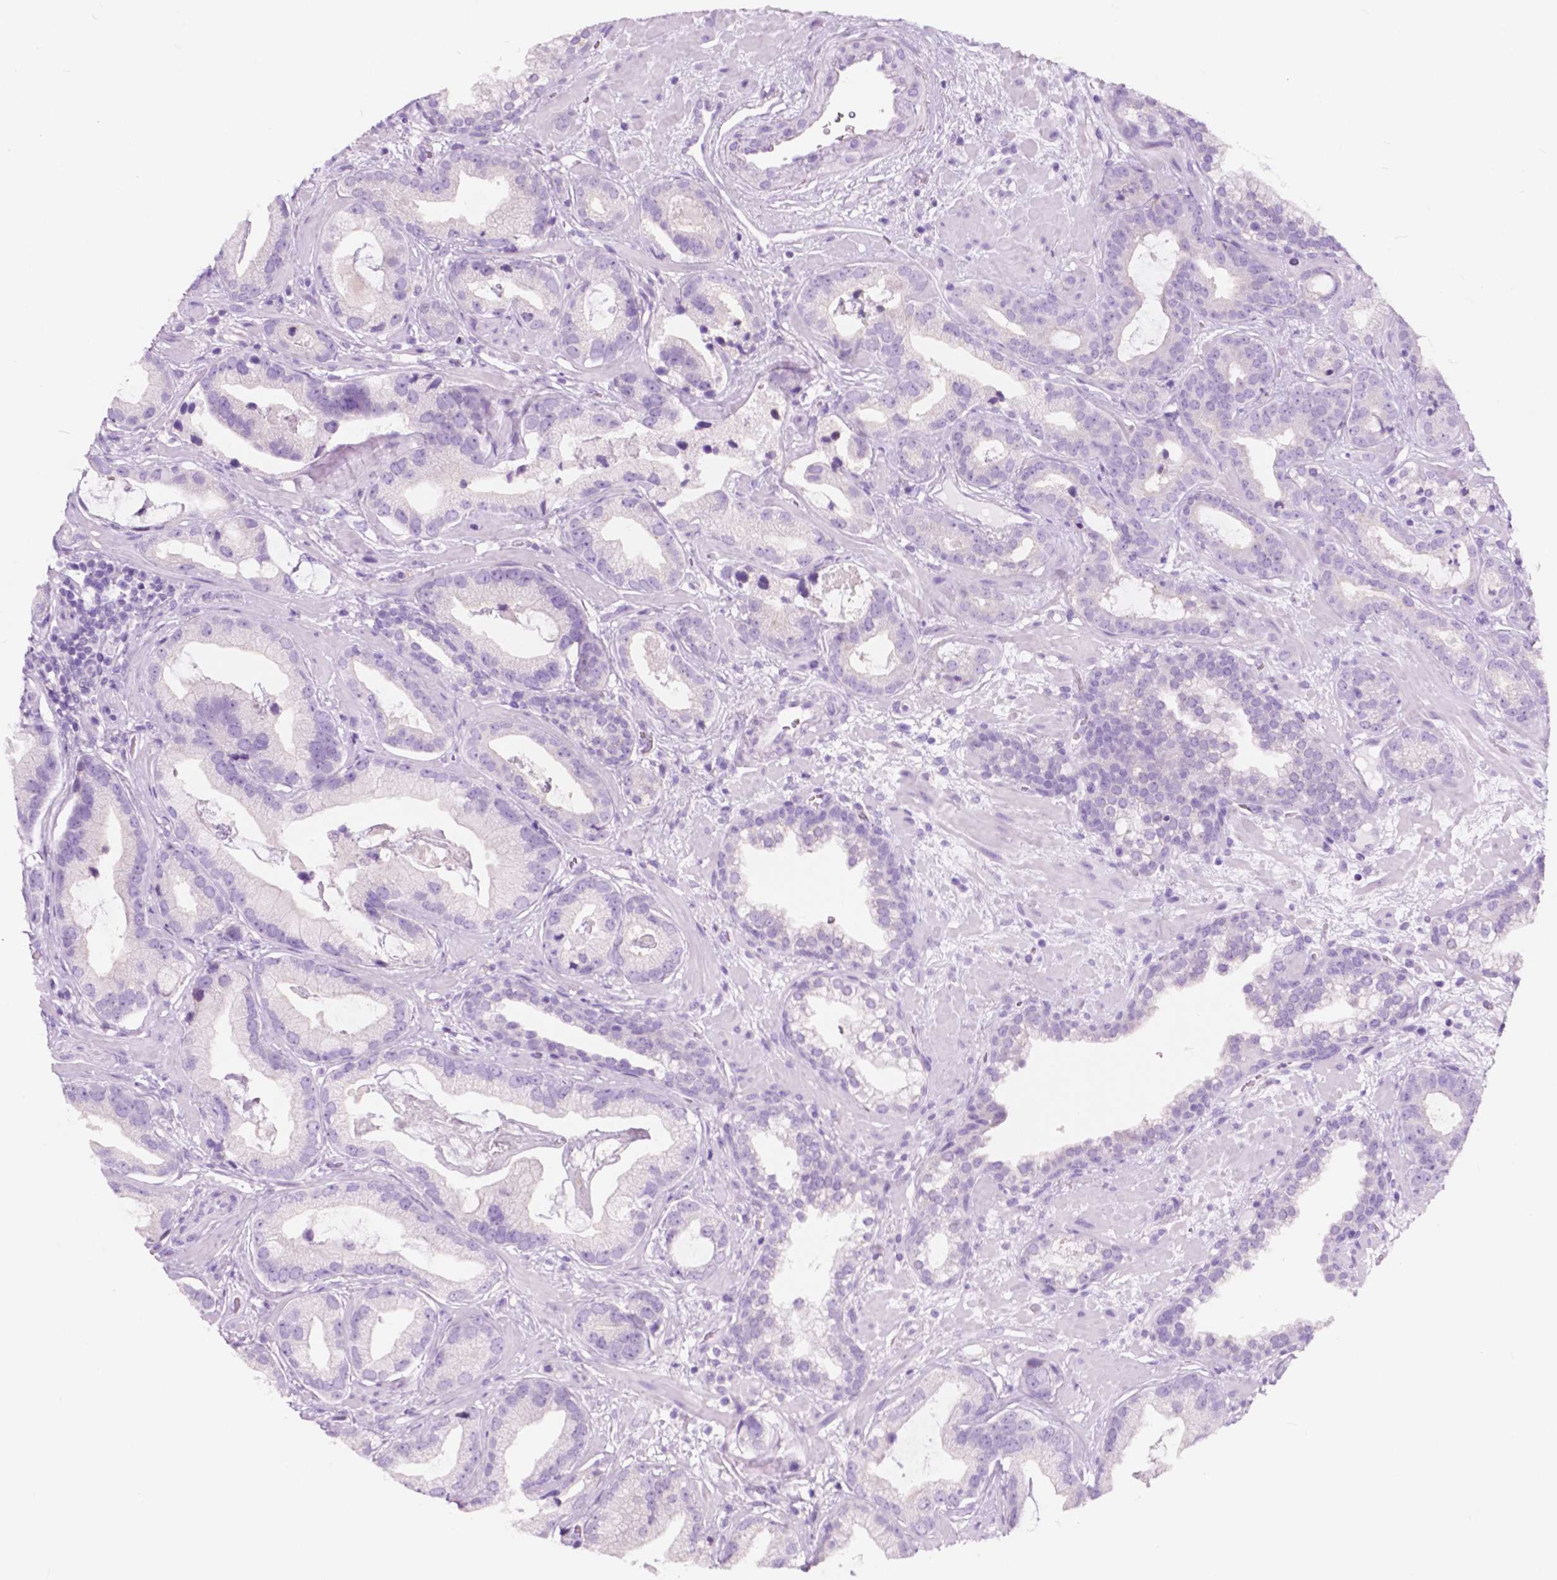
{"staining": {"intensity": "negative", "quantity": "none", "location": "none"}, "tissue": "prostate cancer", "cell_type": "Tumor cells", "image_type": "cancer", "snomed": [{"axis": "morphology", "description": "Adenocarcinoma, Low grade"}, {"axis": "topography", "description": "Prostate"}], "caption": "A histopathology image of human prostate cancer is negative for staining in tumor cells.", "gene": "CUZD1", "patient": {"sex": "male", "age": 62}}